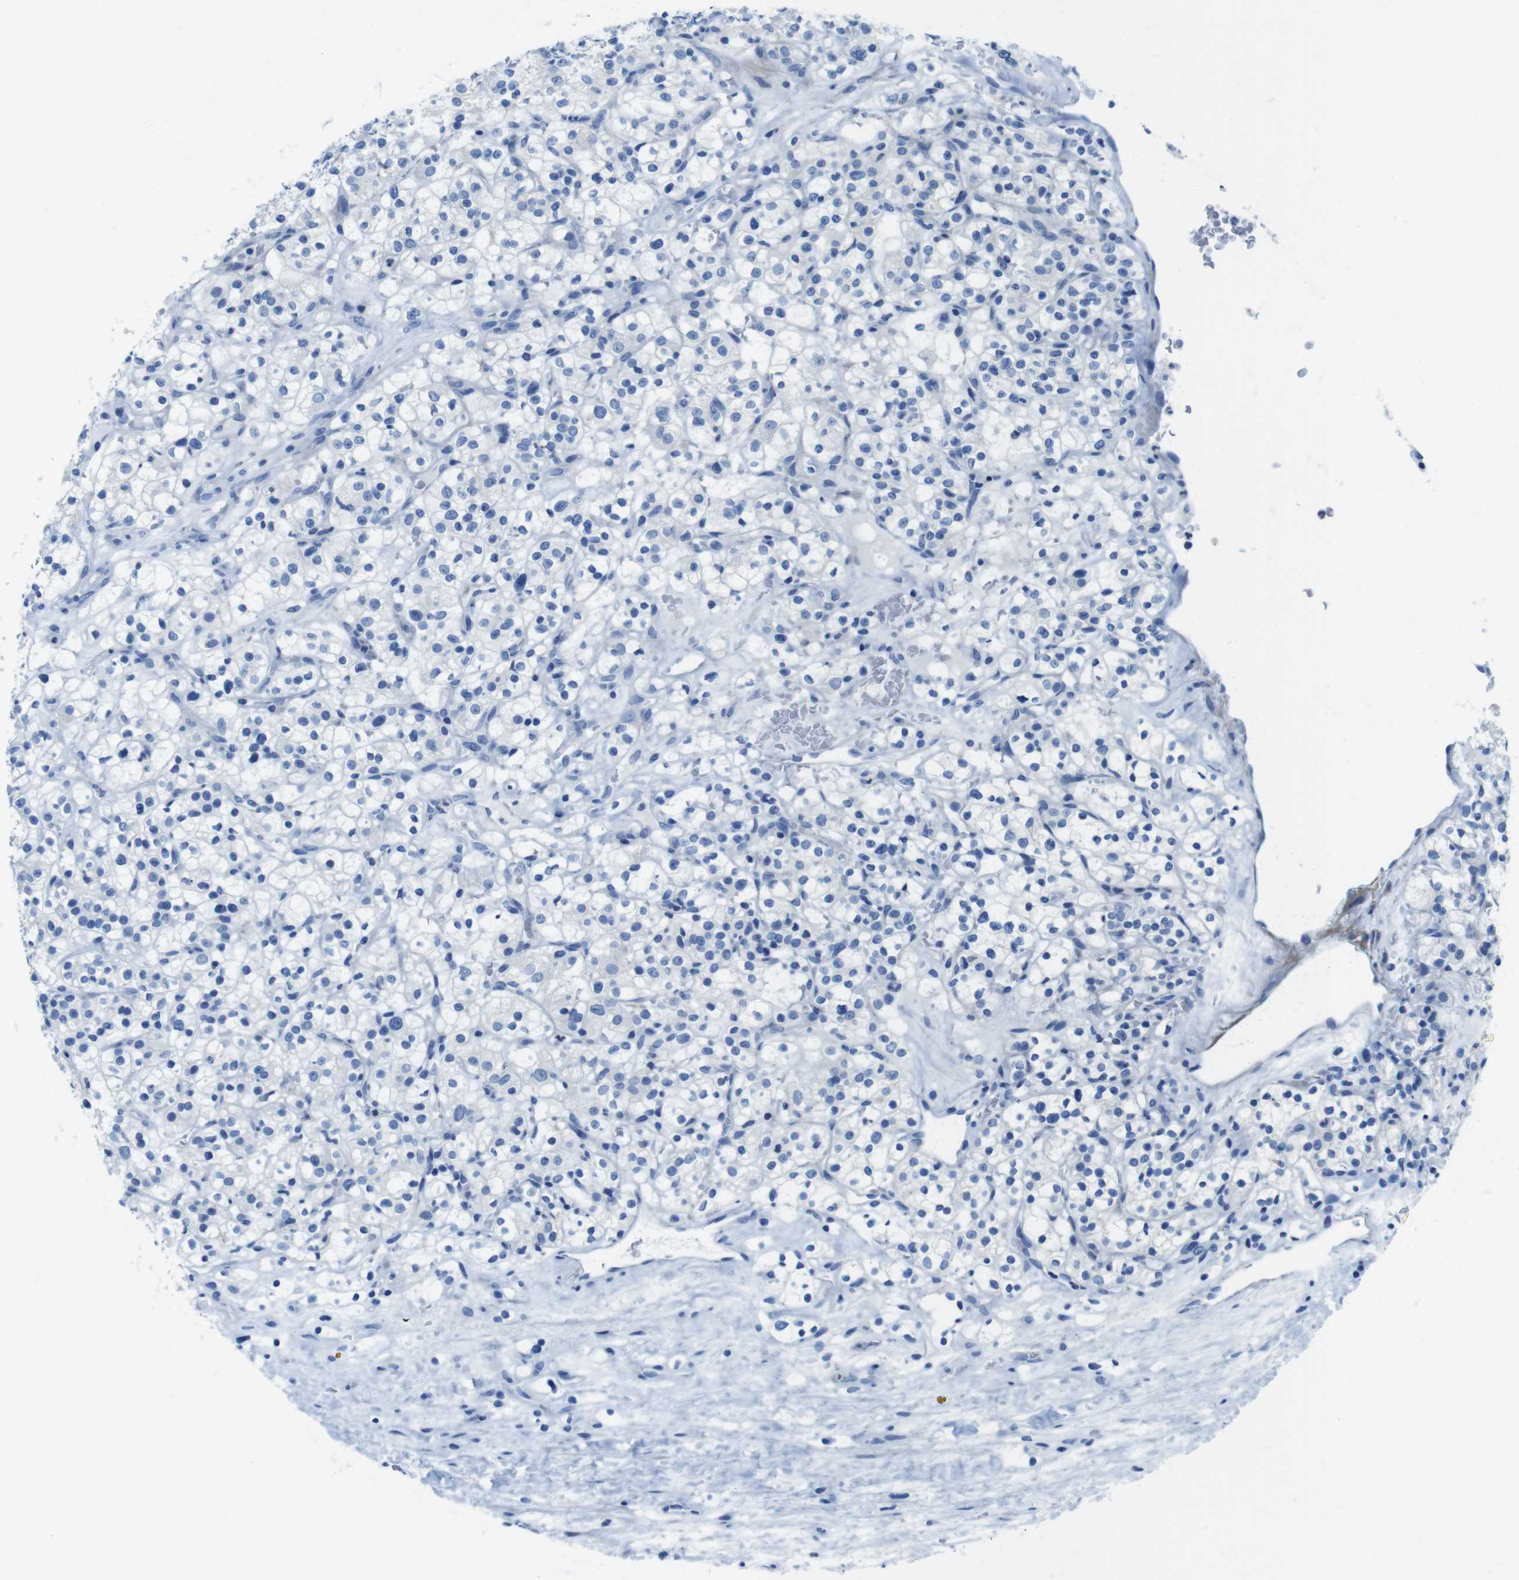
{"staining": {"intensity": "negative", "quantity": "none", "location": "none"}, "tissue": "renal cancer", "cell_type": "Tumor cells", "image_type": "cancer", "snomed": [{"axis": "morphology", "description": "Normal tissue, NOS"}, {"axis": "morphology", "description": "Adenocarcinoma, NOS"}, {"axis": "topography", "description": "Kidney"}], "caption": "This is a image of IHC staining of renal adenocarcinoma, which shows no expression in tumor cells. (Stains: DAB (3,3'-diaminobenzidine) immunohistochemistry (IHC) with hematoxylin counter stain, Microscopy: brightfield microscopy at high magnification).", "gene": "ASIC5", "patient": {"sex": "female", "age": 72}}